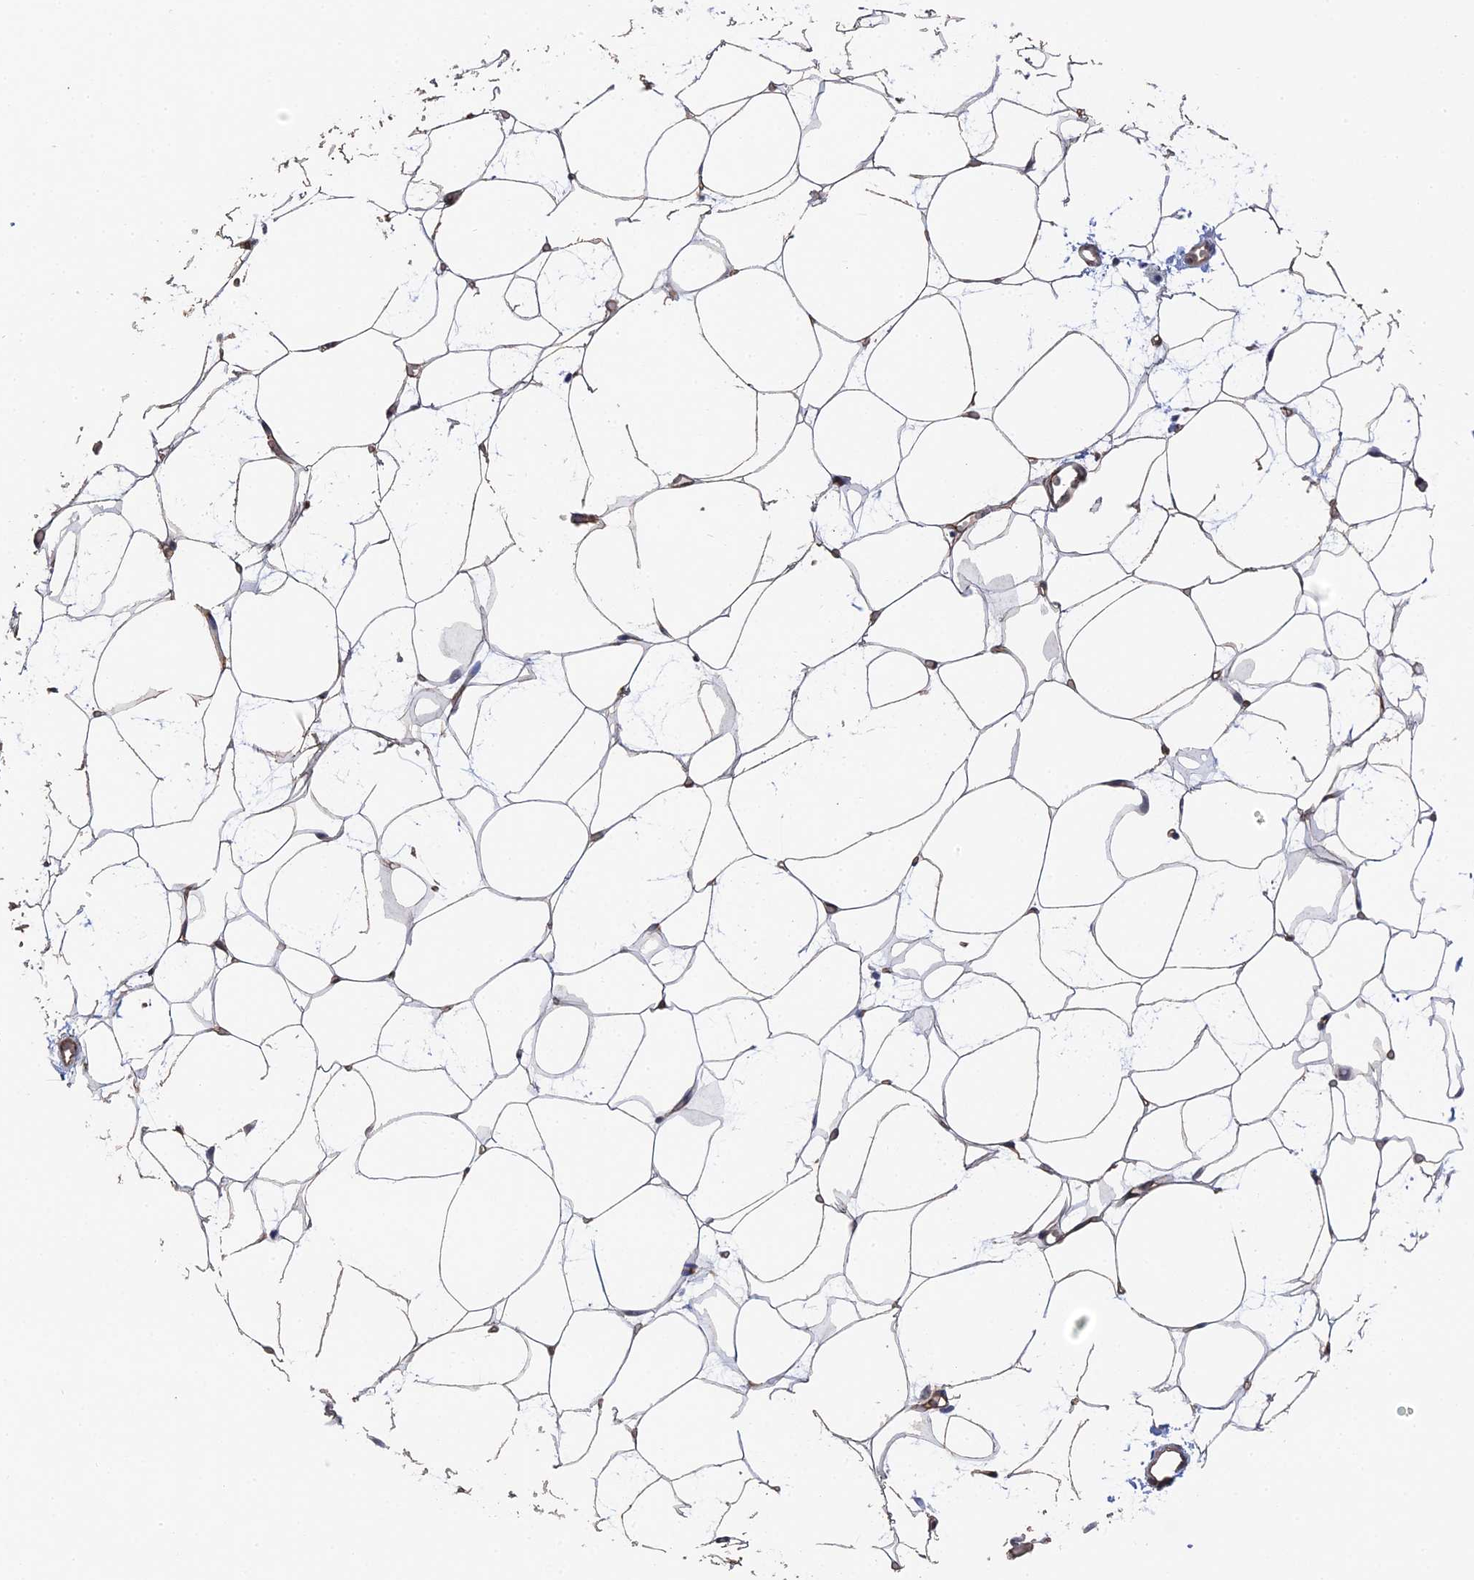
{"staining": {"intensity": "weak", "quantity": "25%-75%", "location": "cytoplasmic/membranous"}, "tissue": "adipose tissue", "cell_type": "Adipocytes", "image_type": "normal", "snomed": [{"axis": "morphology", "description": "Normal tissue, NOS"}, {"axis": "topography", "description": "Breast"}], "caption": "This is a micrograph of immunohistochemistry staining of normal adipose tissue, which shows weak positivity in the cytoplasmic/membranous of adipocytes.", "gene": "MTHFSD", "patient": {"sex": "female", "age": 23}}